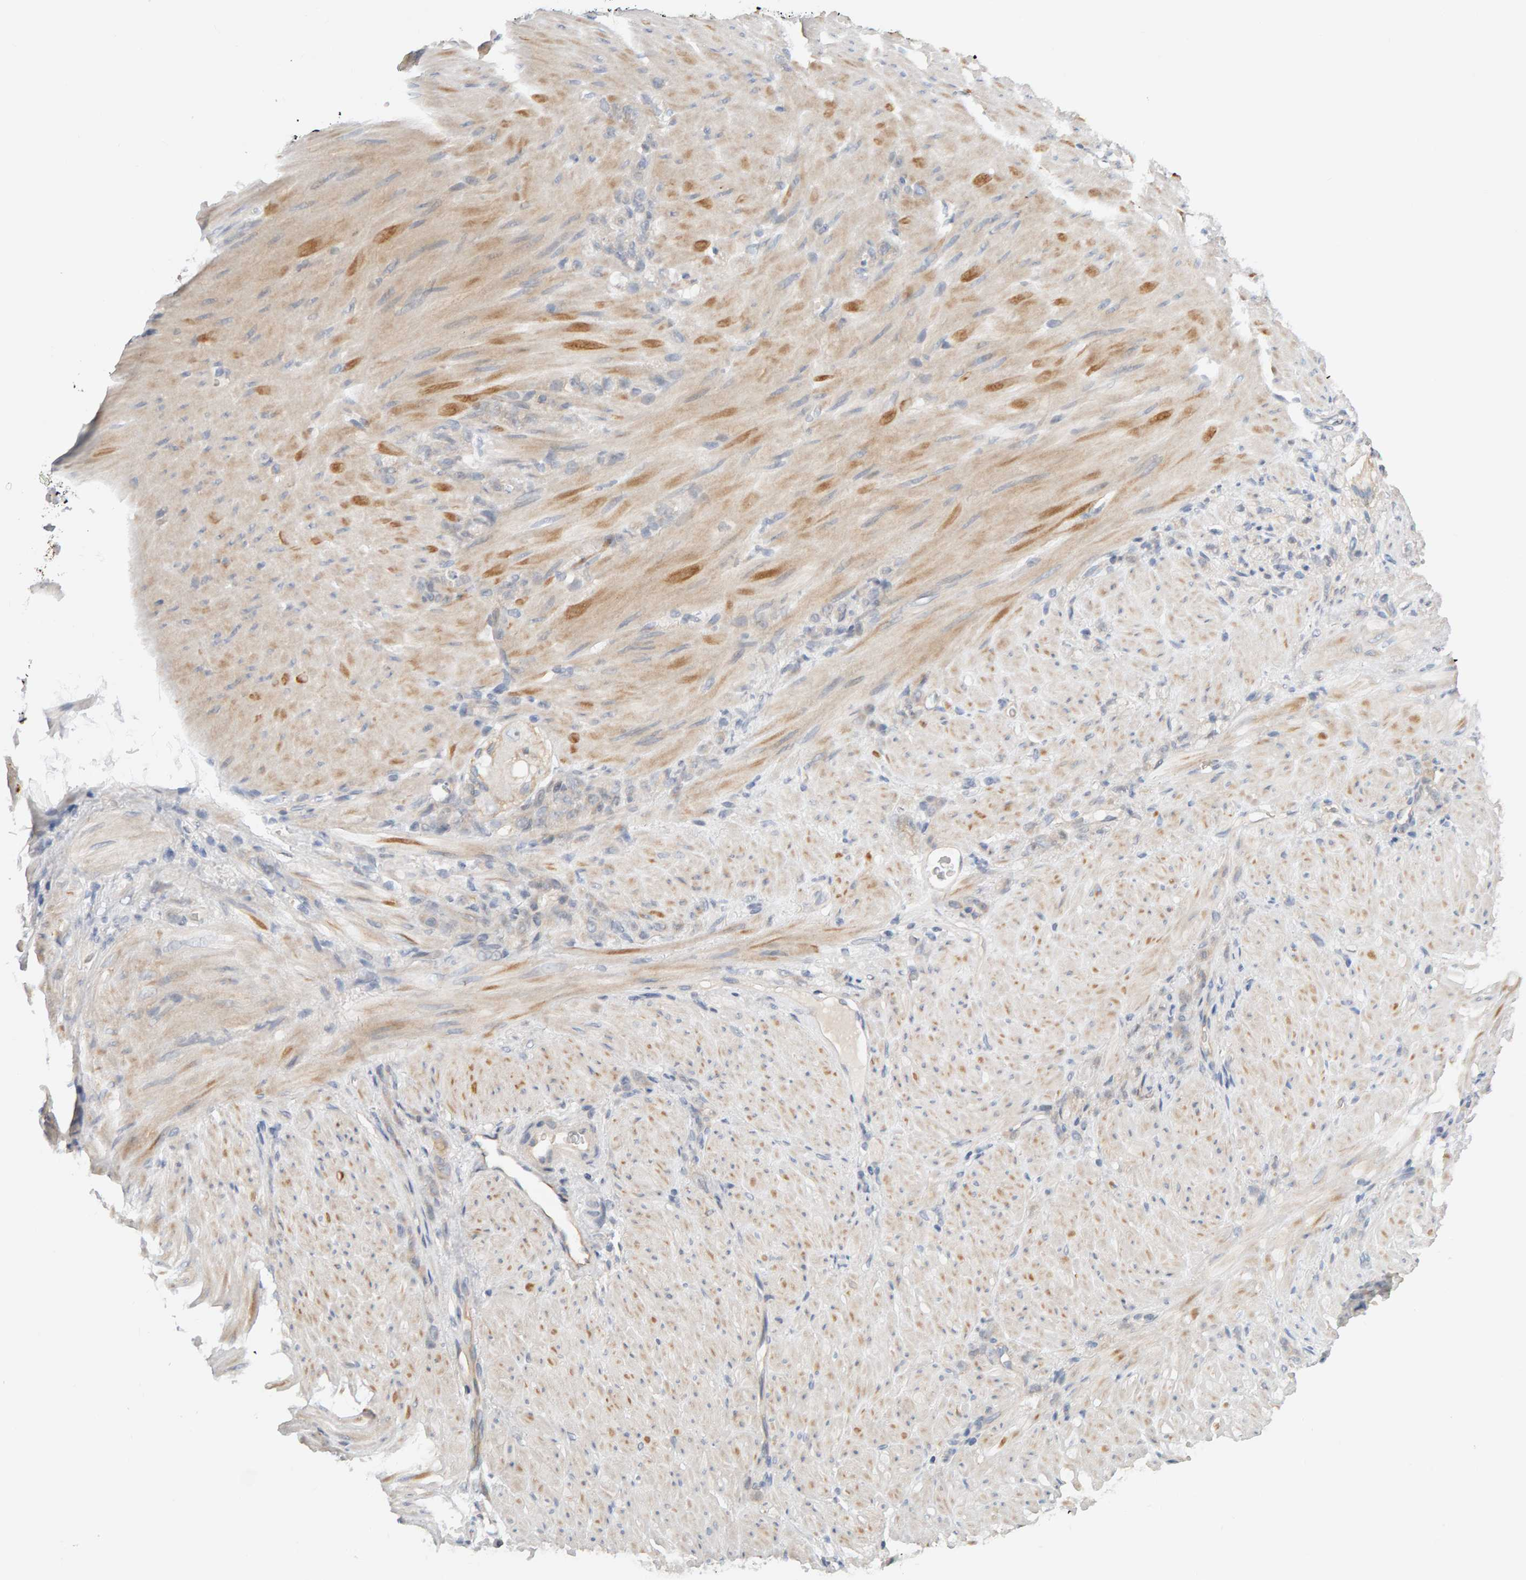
{"staining": {"intensity": "negative", "quantity": "none", "location": "none"}, "tissue": "stomach cancer", "cell_type": "Tumor cells", "image_type": "cancer", "snomed": [{"axis": "morphology", "description": "Normal tissue, NOS"}, {"axis": "morphology", "description": "Adenocarcinoma, NOS"}, {"axis": "topography", "description": "Stomach"}], "caption": "Immunohistochemistry (IHC) photomicrograph of neoplastic tissue: human stomach cancer (adenocarcinoma) stained with DAB (3,3'-diaminobenzidine) exhibits no significant protein staining in tumor cells.", "gene": "PPP1R16A", "patient": {"sex": "male", "age": 82}}